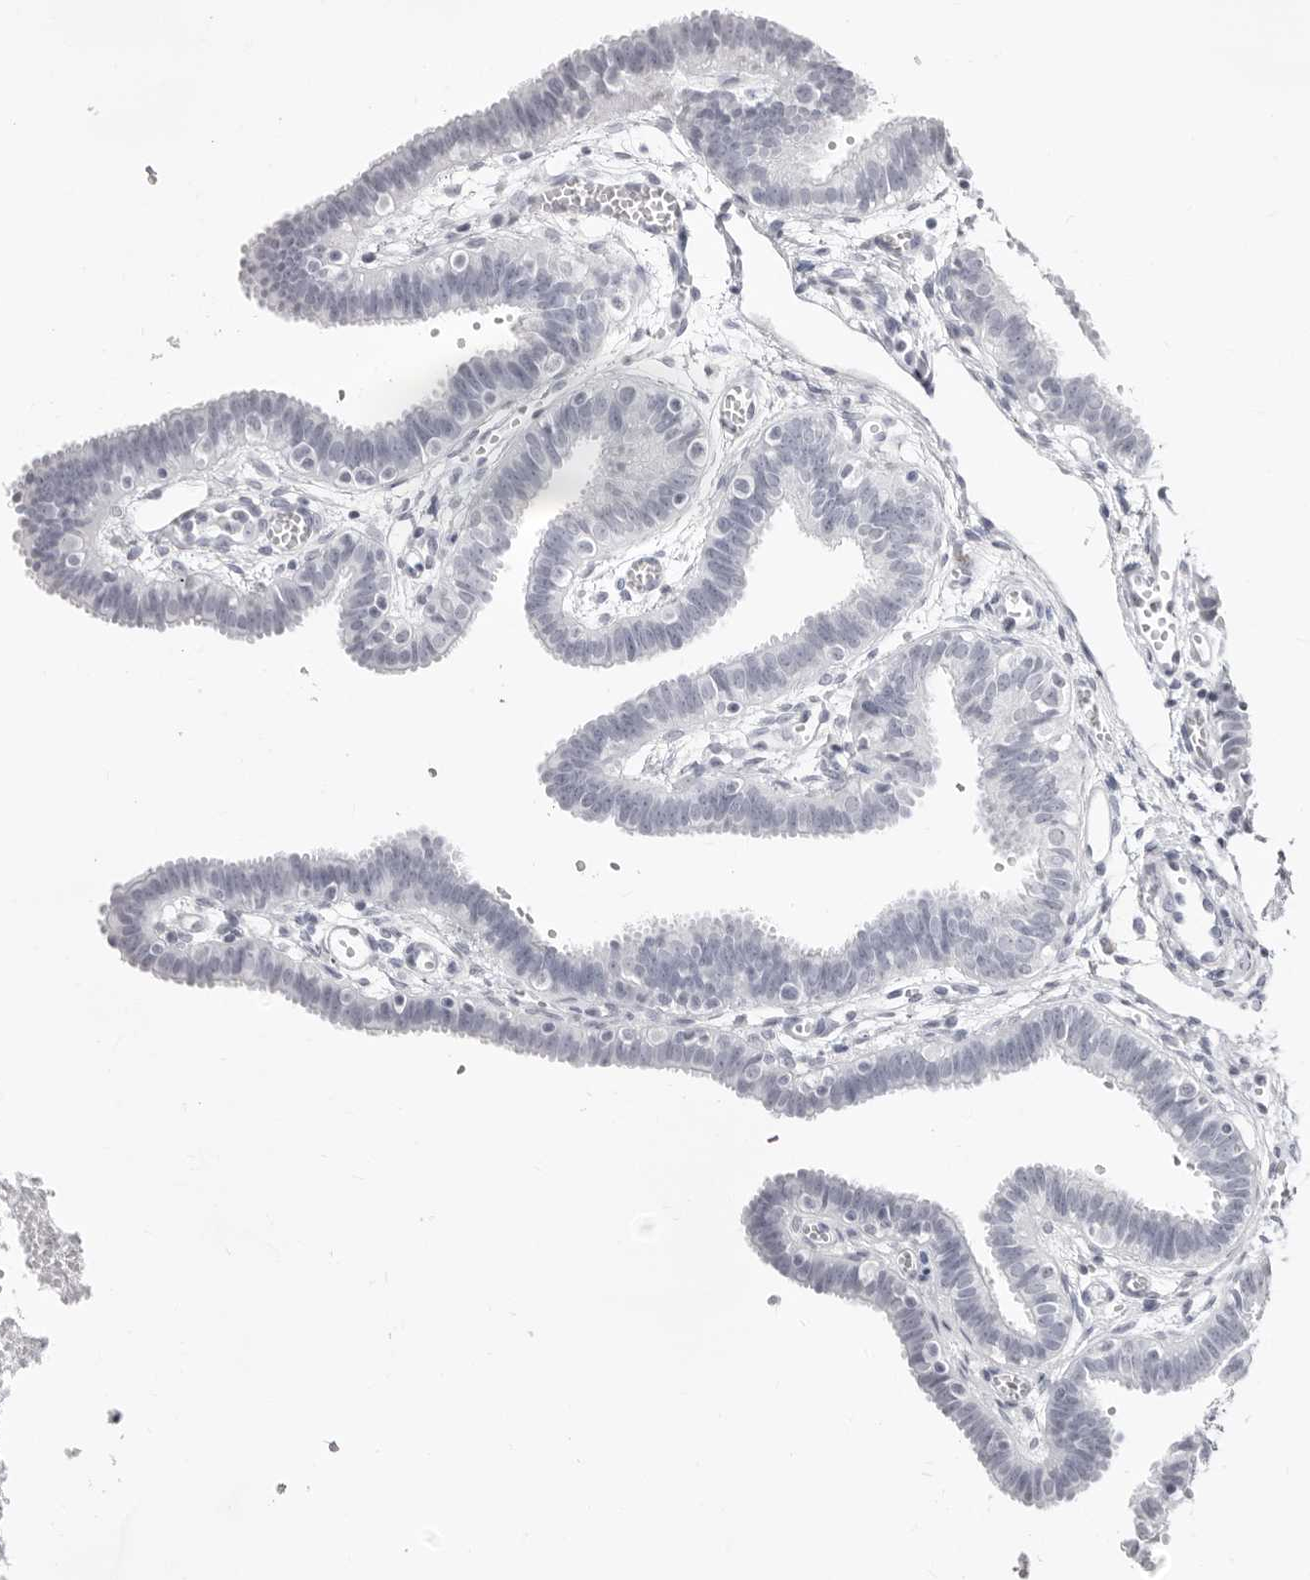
{"staining": {"intensity": "negative", "quantity": "none", "location": "none"}, "tissue": "fallopian tube", "cell_type": "Glandular cells", "image_type": "normal", "snomed": [{"axis": "morphology", "description": "Normal tissue, NOS"}, {"axis": "topography", "description": "Fallopian tube"}, {"axis": "topography", "description": "Placenta"}], "caption": "Fallopian tube was stained to show a protein in brown. There is no significant staining in glandular cells. (Stains: DAB immunohistochemistry with hematoxylin counter stain, Microscopy: brightfield microscopy at high magnification).", "gene": "CST5", "patient": {"sex": "female", "age": 32}}